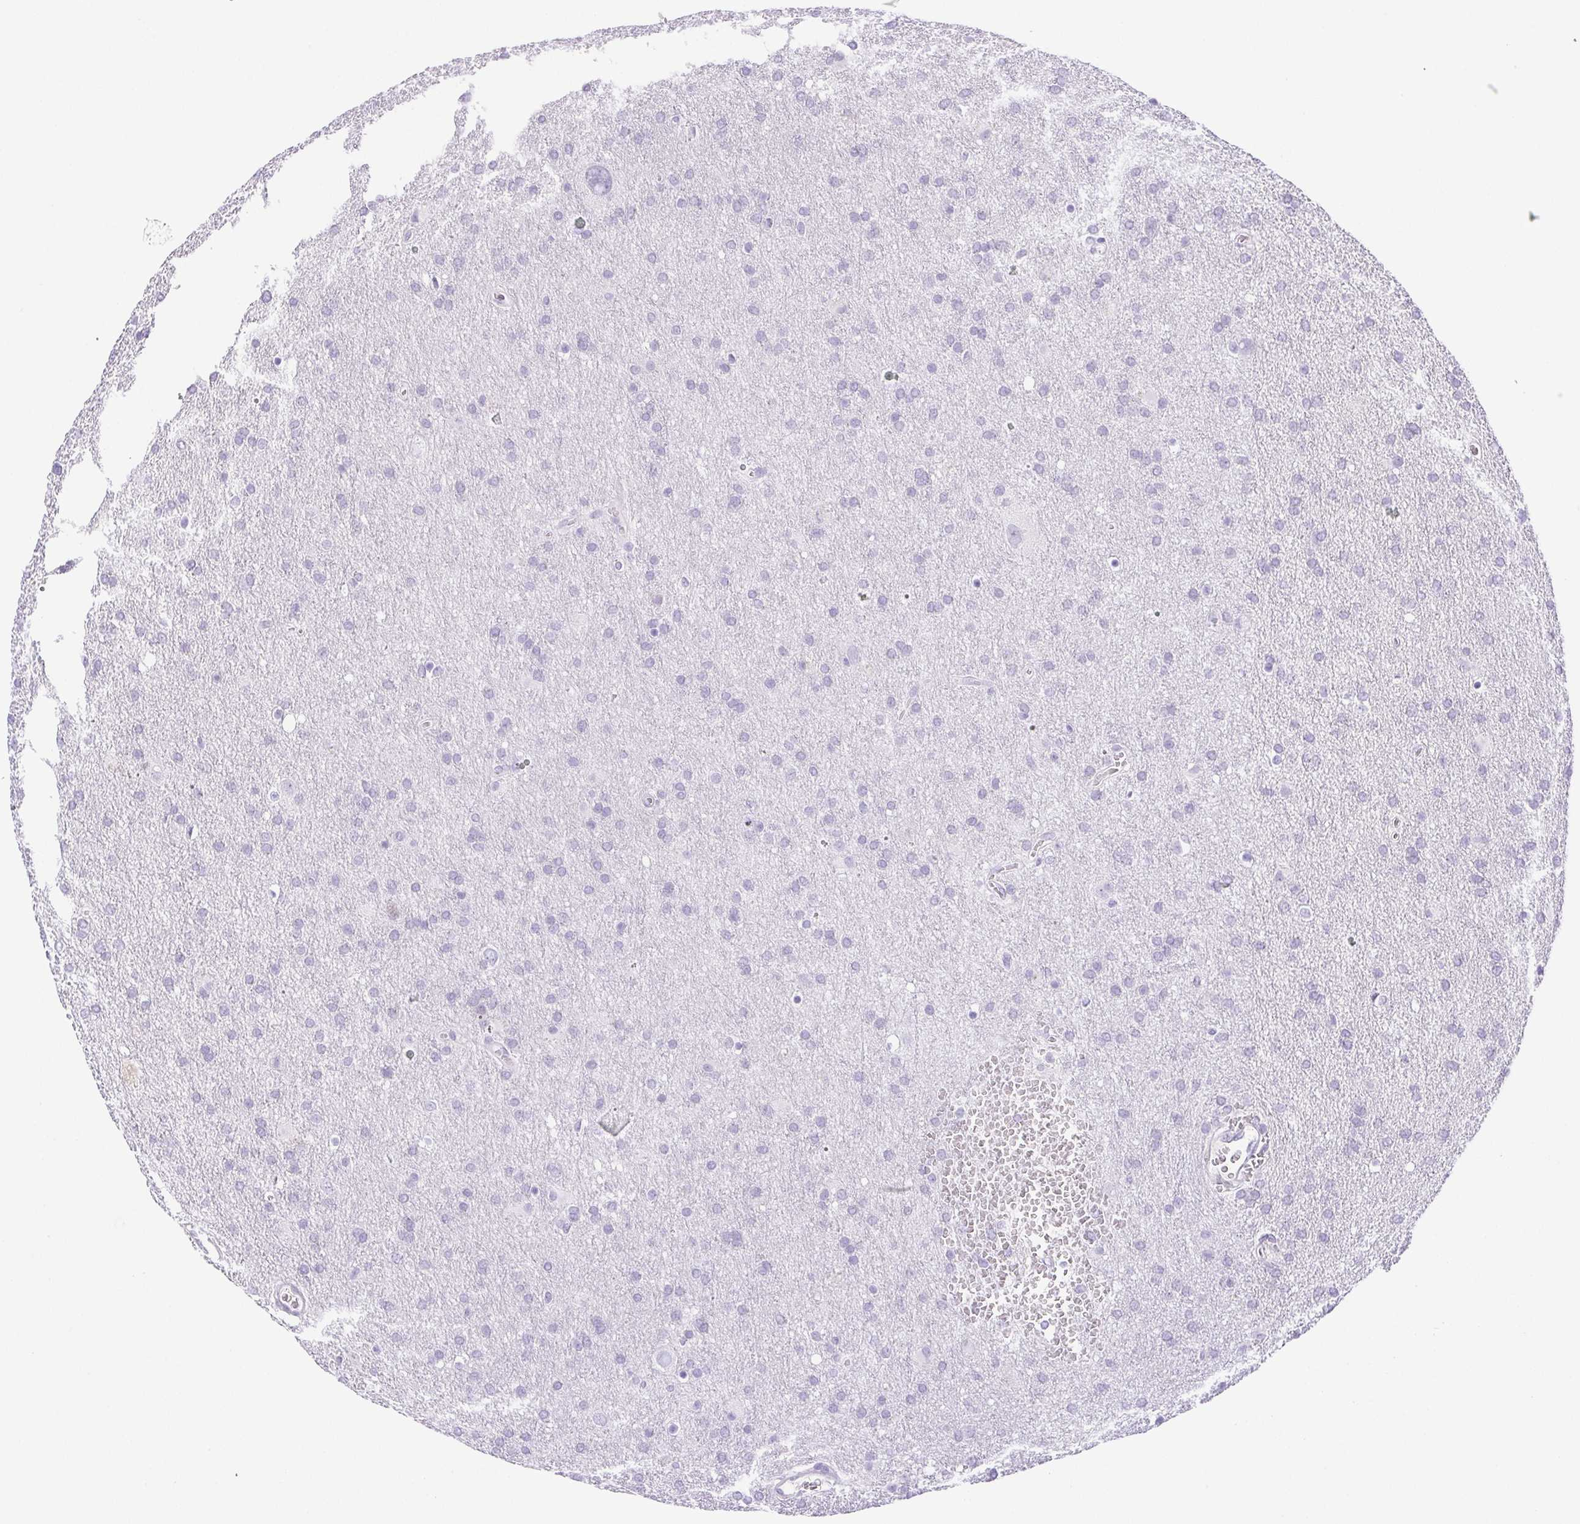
{"staining": {"intensity": "negative", "quantity": "none", "location": "none"}, "tissue": "glioma", "cell_type": "Tumor cells", "image_type": "cancer", "snomed": [{"axis": "morphology", "description": "Glioma, malignant, Low grade"}, {"axis": "topography", "description": "Brain"}], "caption": "Tumor cells are negative for protein expression in human glioma.", "gene": "PAPPA2", "patient": {"sex": "male", "age": 66}}